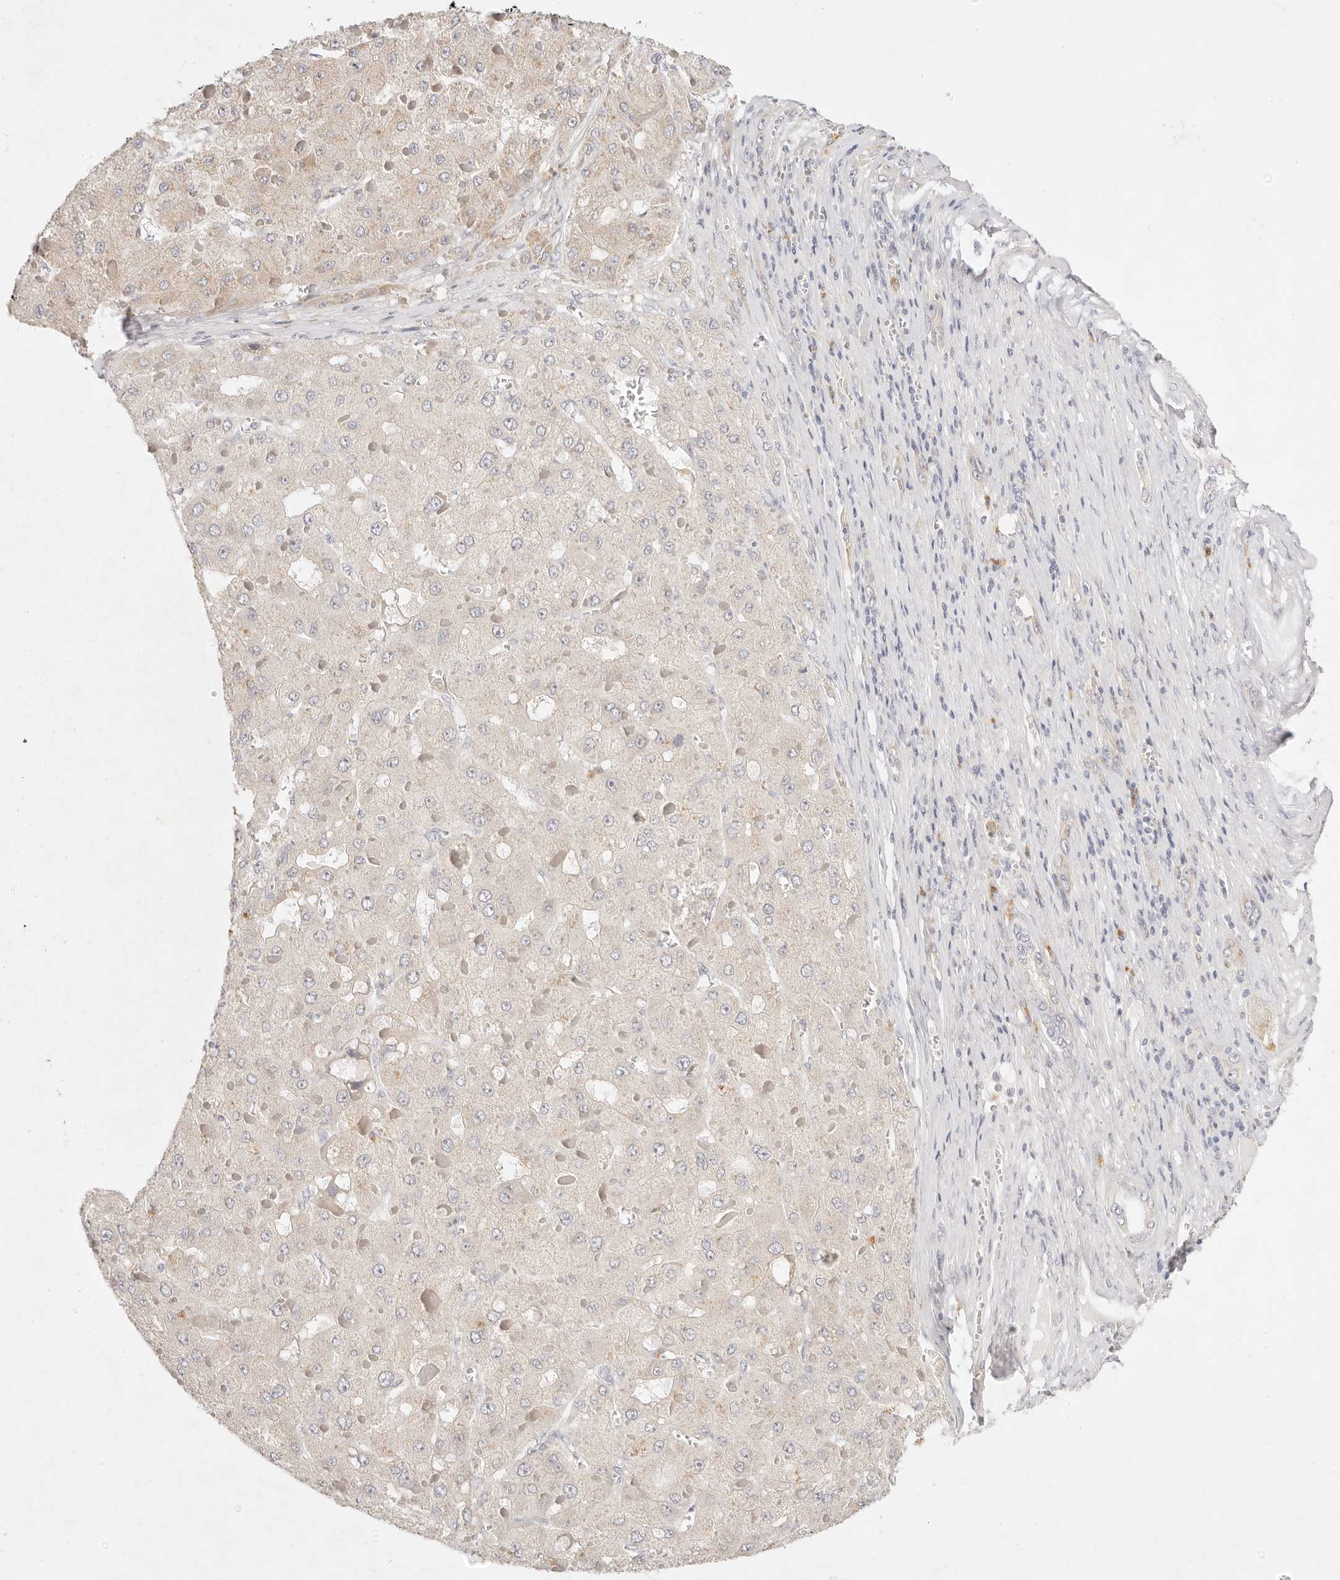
{"staining": {"intensity": "weak", "quantity": "<25%", "location": "cytoplasmic/membranous"}, "tissue": "liver cancer", "cell_type": "Tumor cells", "image_type": "cancer", "snomed": [{"axis": "morphology", "description": "Carcinoma, Hepatocellular, NOS"}, {"axis": "topography", "description": "Liver"}], "caption": "DAB (3,3'-diaminobenzidine) immunohistochemical staining of hepatocellular carcinoma (liver) reveals no significant expression in tumor cells. (DAB IHC visualized using brightfield microscopy, high magnification).", "gene": "GPR84", "patient": {"sex": "female", "age": 73}}